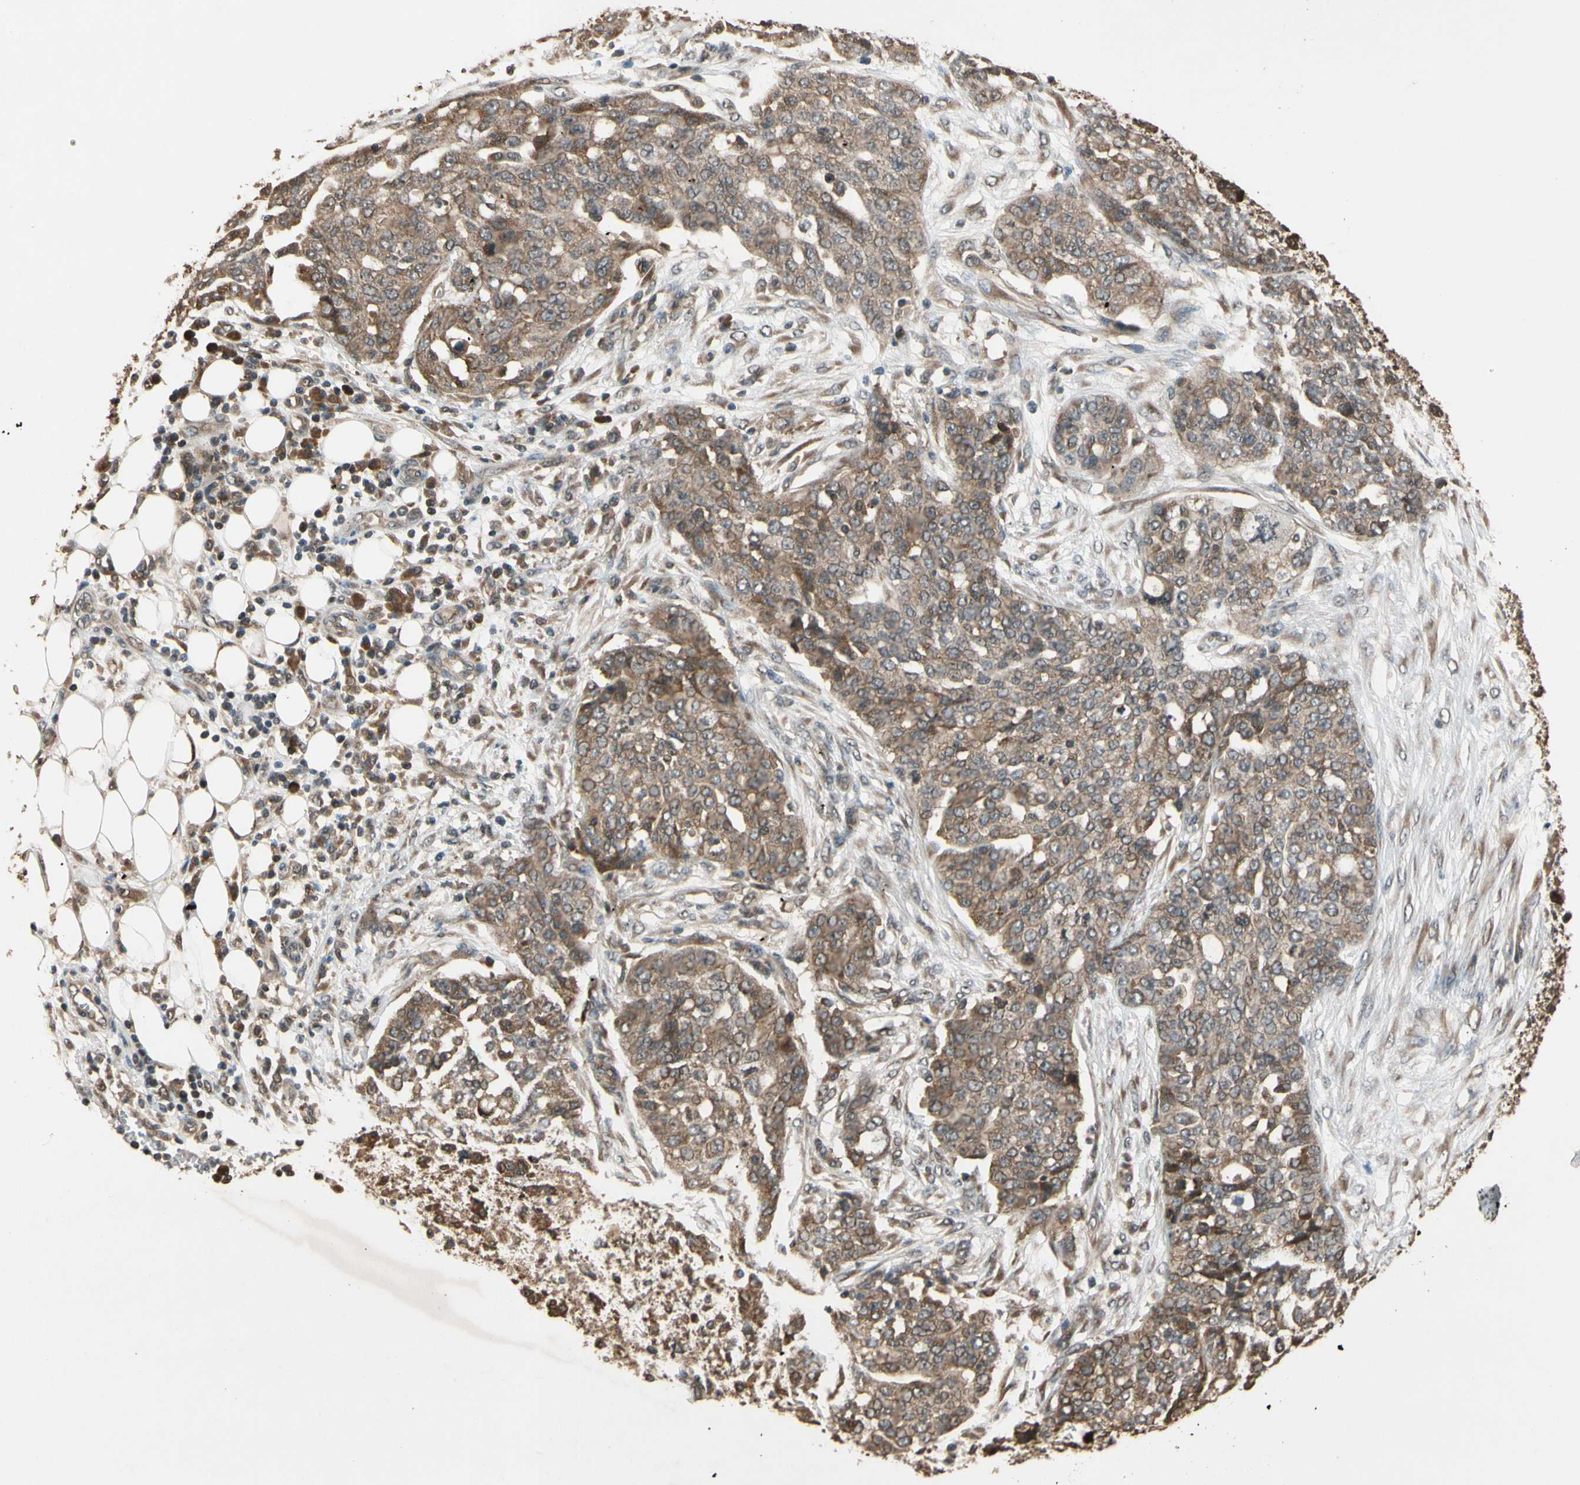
{"staining": {"intensity": "moderate", "quantity": ">75%", "location": "cytoplasmic/membranous"}, "tissue": "ovarian cancer", "cell_type": "Tumor cells", "image_type": "cancer", "snomed": [{"axis": "morphology", "description": "Cystadenocarcinoma, serous, NOS"}, {"axis": "topography", "description": "Soft tissue"}, {"axis": "topography", "description": "Ovary"}], "caption": "Immunohistochemistry of ovarian cancer demonstrates medium levels of moderate cytoplasmic/membranous staining in approximately >75% of tumor cells. The protein is shown in brown color, while the nuclei are stained blue.", "gene": "TMEM230", "patient": {"sex": "female", "age": 57}}